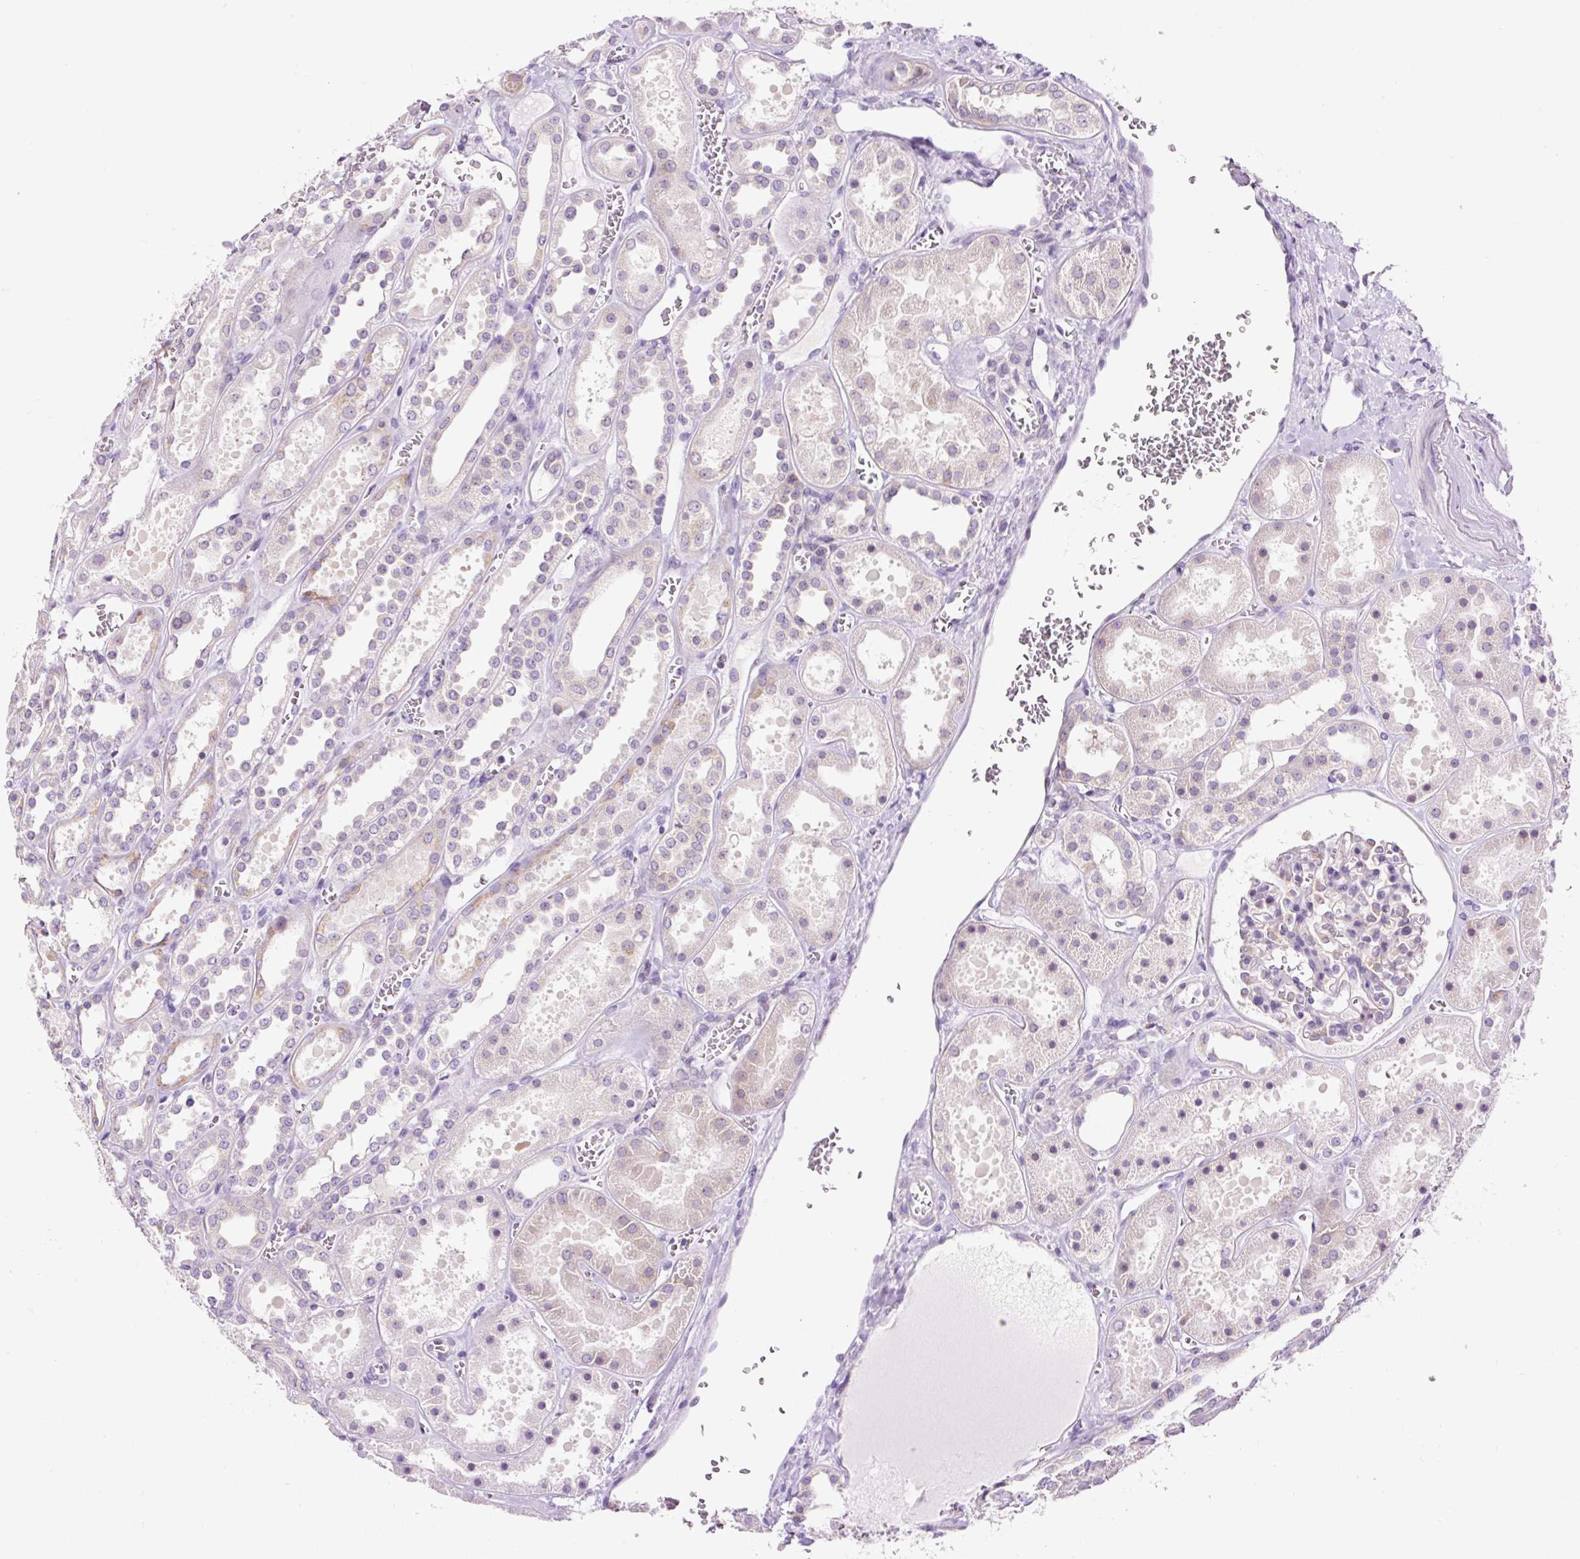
{"staining": {"intensity": "negative", "quantity": "none", "location": "none"}, "tissue": "kidney", "cell_type": "Cells in glomeruli", "image_type": "normal", "snomed": [{"axis": "morphology", "description": "Normal tissue, NOS"}, {"axis": "topography", "description": "Kidney"}], "caption": "Photomicrograph shows no protein positivity in cells in glomeruli of normal kidney. Brightfield microscopy of immunohistochemistry stained with DAB (brown) and hematoxylin (blue), captured at high magnification.", "gene": "RPL41", "patient": {"sex": "female", "age": 41}}